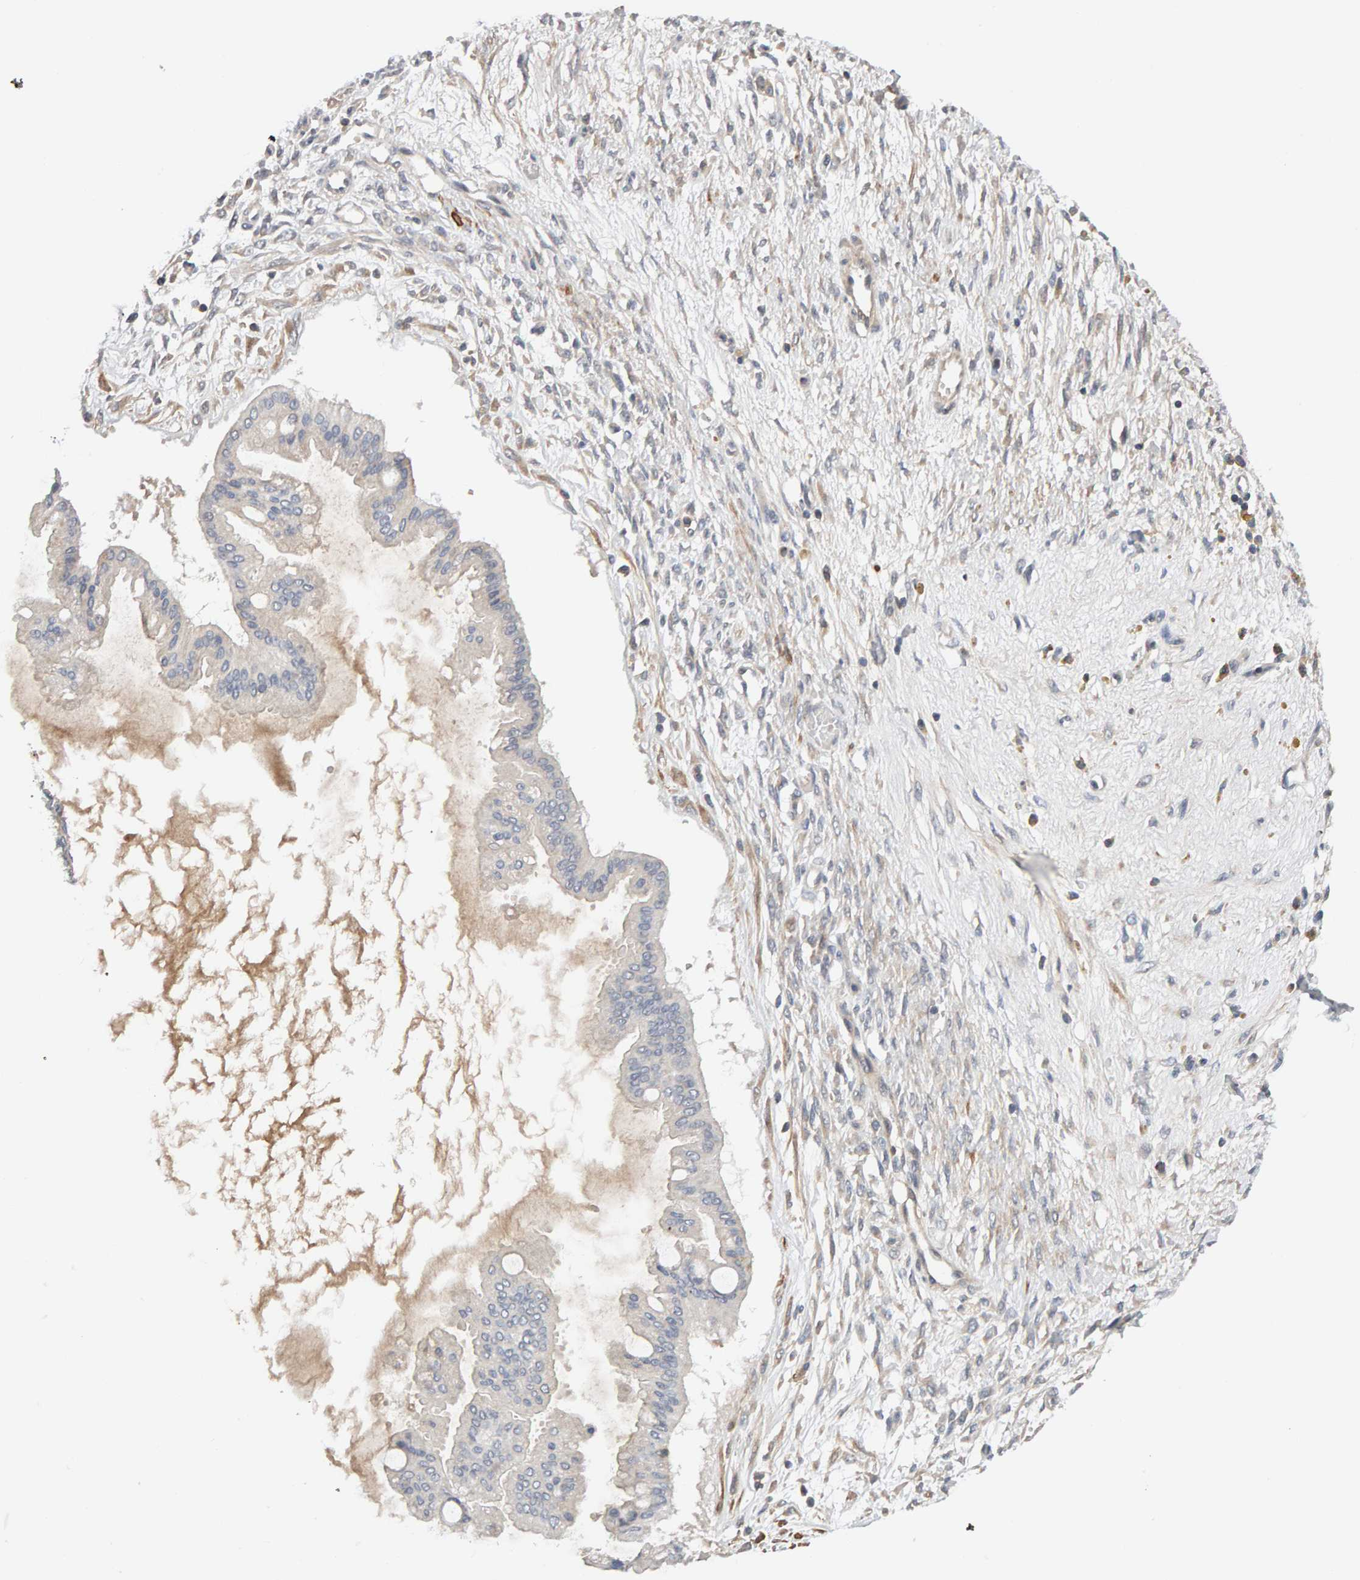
{"staining": {"intensity": "negative", "quantity": "none", "location": "none"}, "tissue": "ovarian cancer", "cell_type": "Tumor cells", "image_type": "cancer", "snomed": [{"axis": "morphology", "description": "Cystadenocarcinoma, mucinous, NOS"}, {"axis": "topography", "description": "Ovary"}], "caption": "A micrograph of ovarian cancer (mucinous cystadenocarcinoma) stained for a protein displays no brown staining in tumor cells.", "gene": "NUDCD1", "patient": {"sex": "female", "age": 73}}